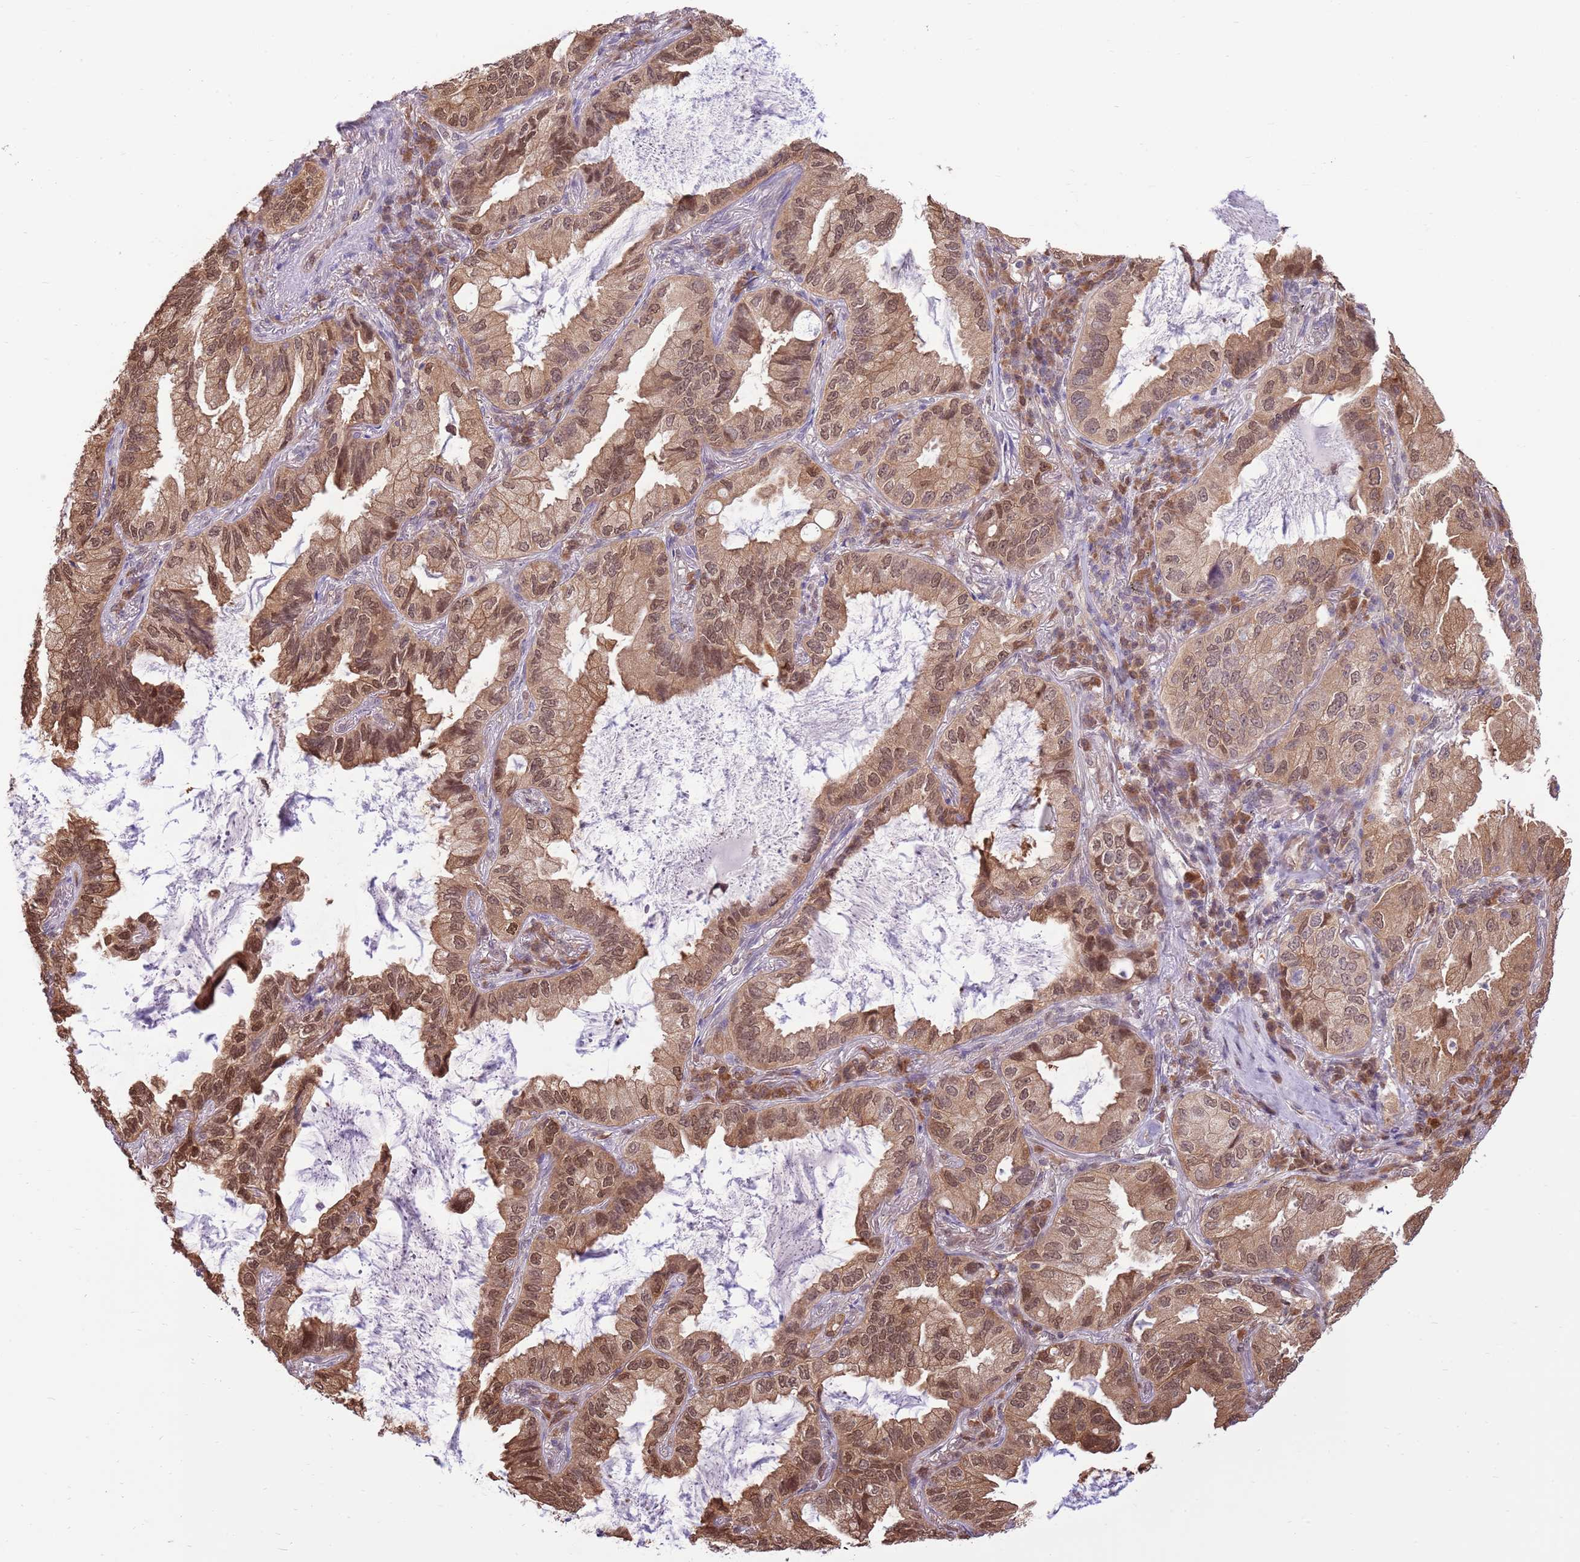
{"staining": {"intensity": "moderate", "quantity": ">75%", "location": "cytoplasmic/membranous,nuclear"}, "tissue": "lung cancer", "cell_type": "Tumor cells", "image_type": "cancer", "snomed": [{"axis": "morphology", "description": "Adenocarcinoma, NOS"}, {"axis": "topography", "description": "Lung"}], "caption": "IHC of human lung adenocarcinoma reveals medium levels of moderate cytoplasmic/membranous and nuclear positivity in about >75% of tumor cells.", "gene": "NSFL1C", "patient": {"sex": "female", "age": 69}}